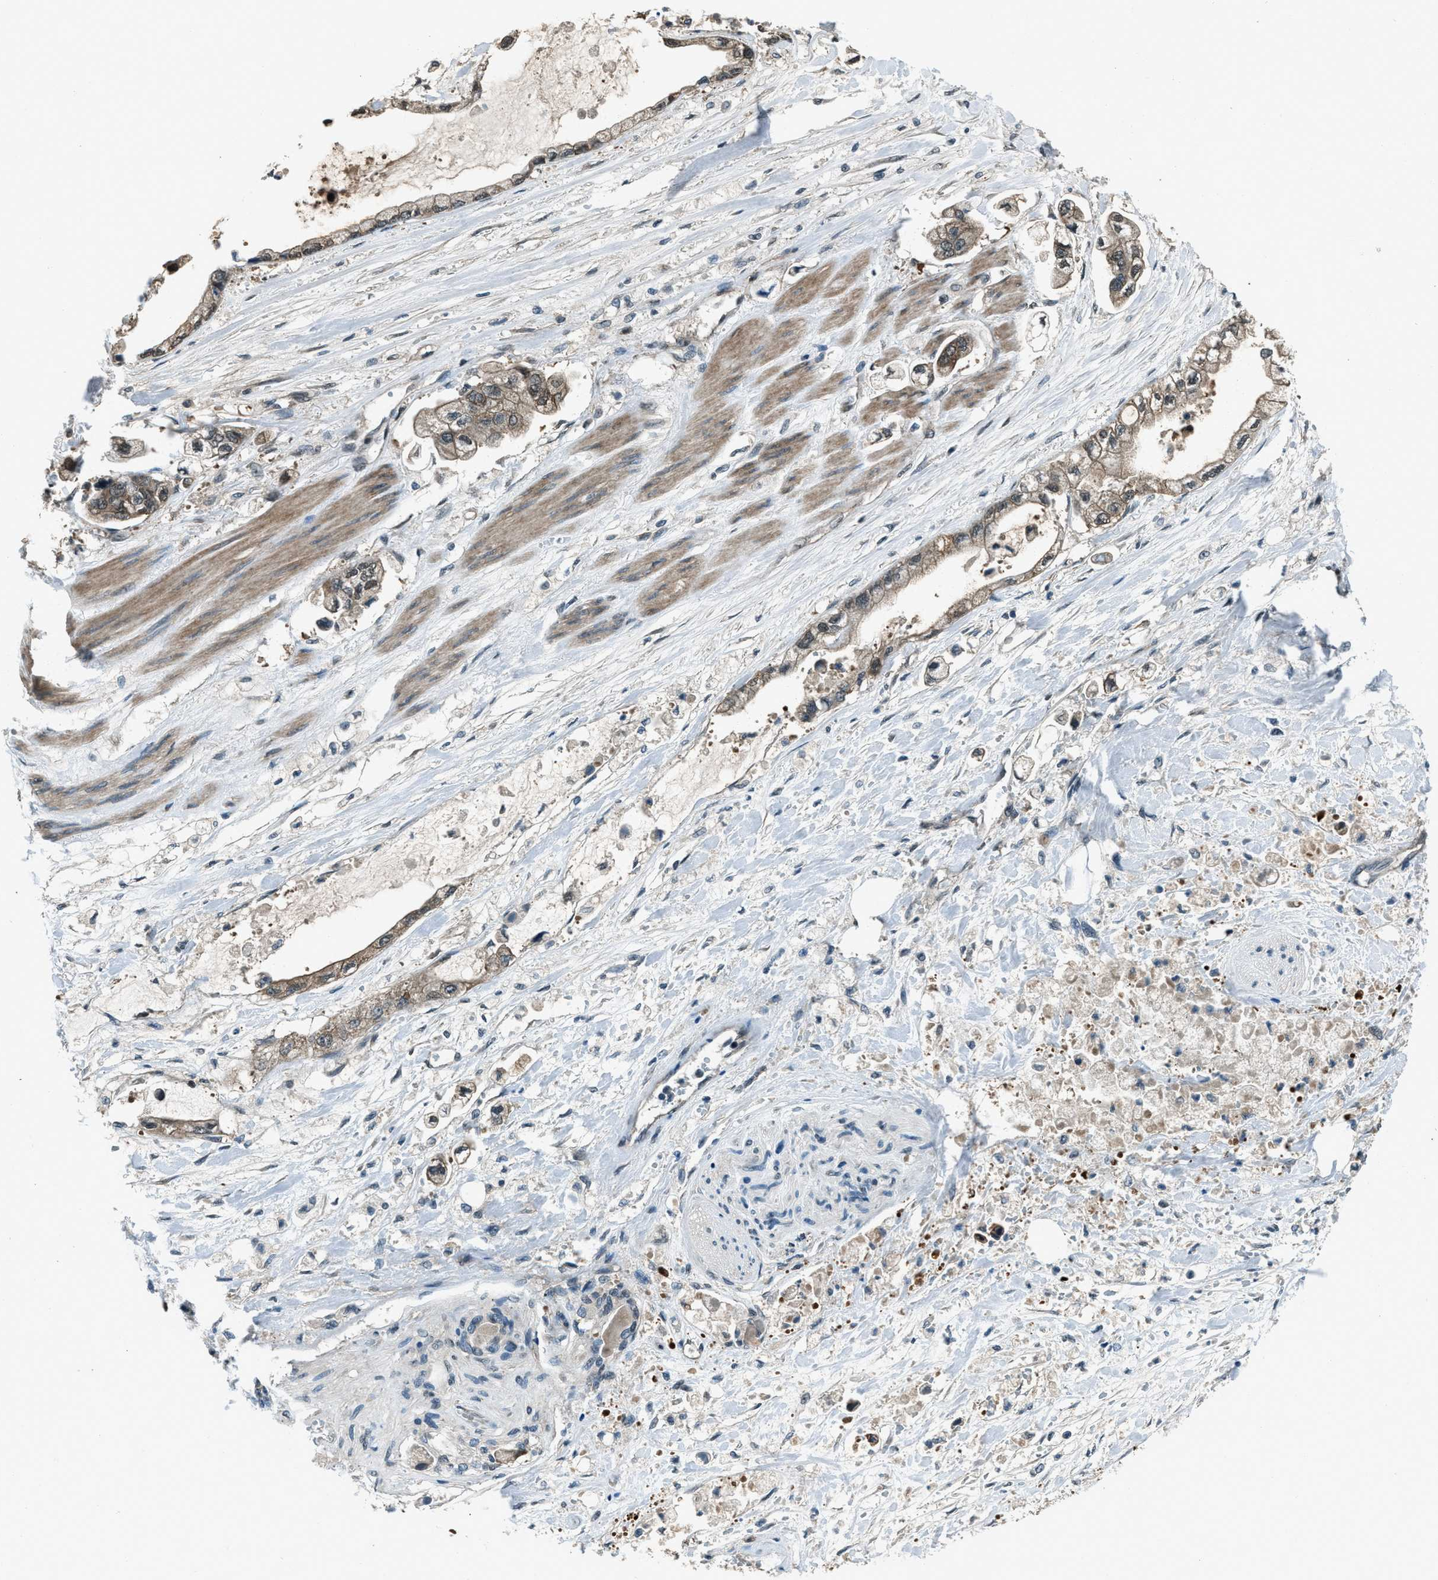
{"staining": {"intensity": "weak", "quantity": ">75%", "location": "cytoplasmic/membranous"}, "tissue": "stomach cancer", "cell_type": "Tumor cells", "image_type": "cancer", "snomed": [{"axis": "morphology", "description": "Normal tissue, NOS"}, {"axis": "morphology", "description": "Adenocarcinoma, NOS"}, {"axis": "topography", "description": "Stomach"}], "caption": "IHC staining of stomach adenocarcinoma, which displays low levels of weak cytoplasmic/membranous expression in about >75% of tumor cells indicating weak cytoplasmic/membranous protein expression. The staining was performed using DAB (3,3'-diaminobenzidine) (brown) for protein detection and nuclei were counterstained in hematoxylin (blue).", "gene": "SVIL", "patient": {"sex": "male", "age": 62}}